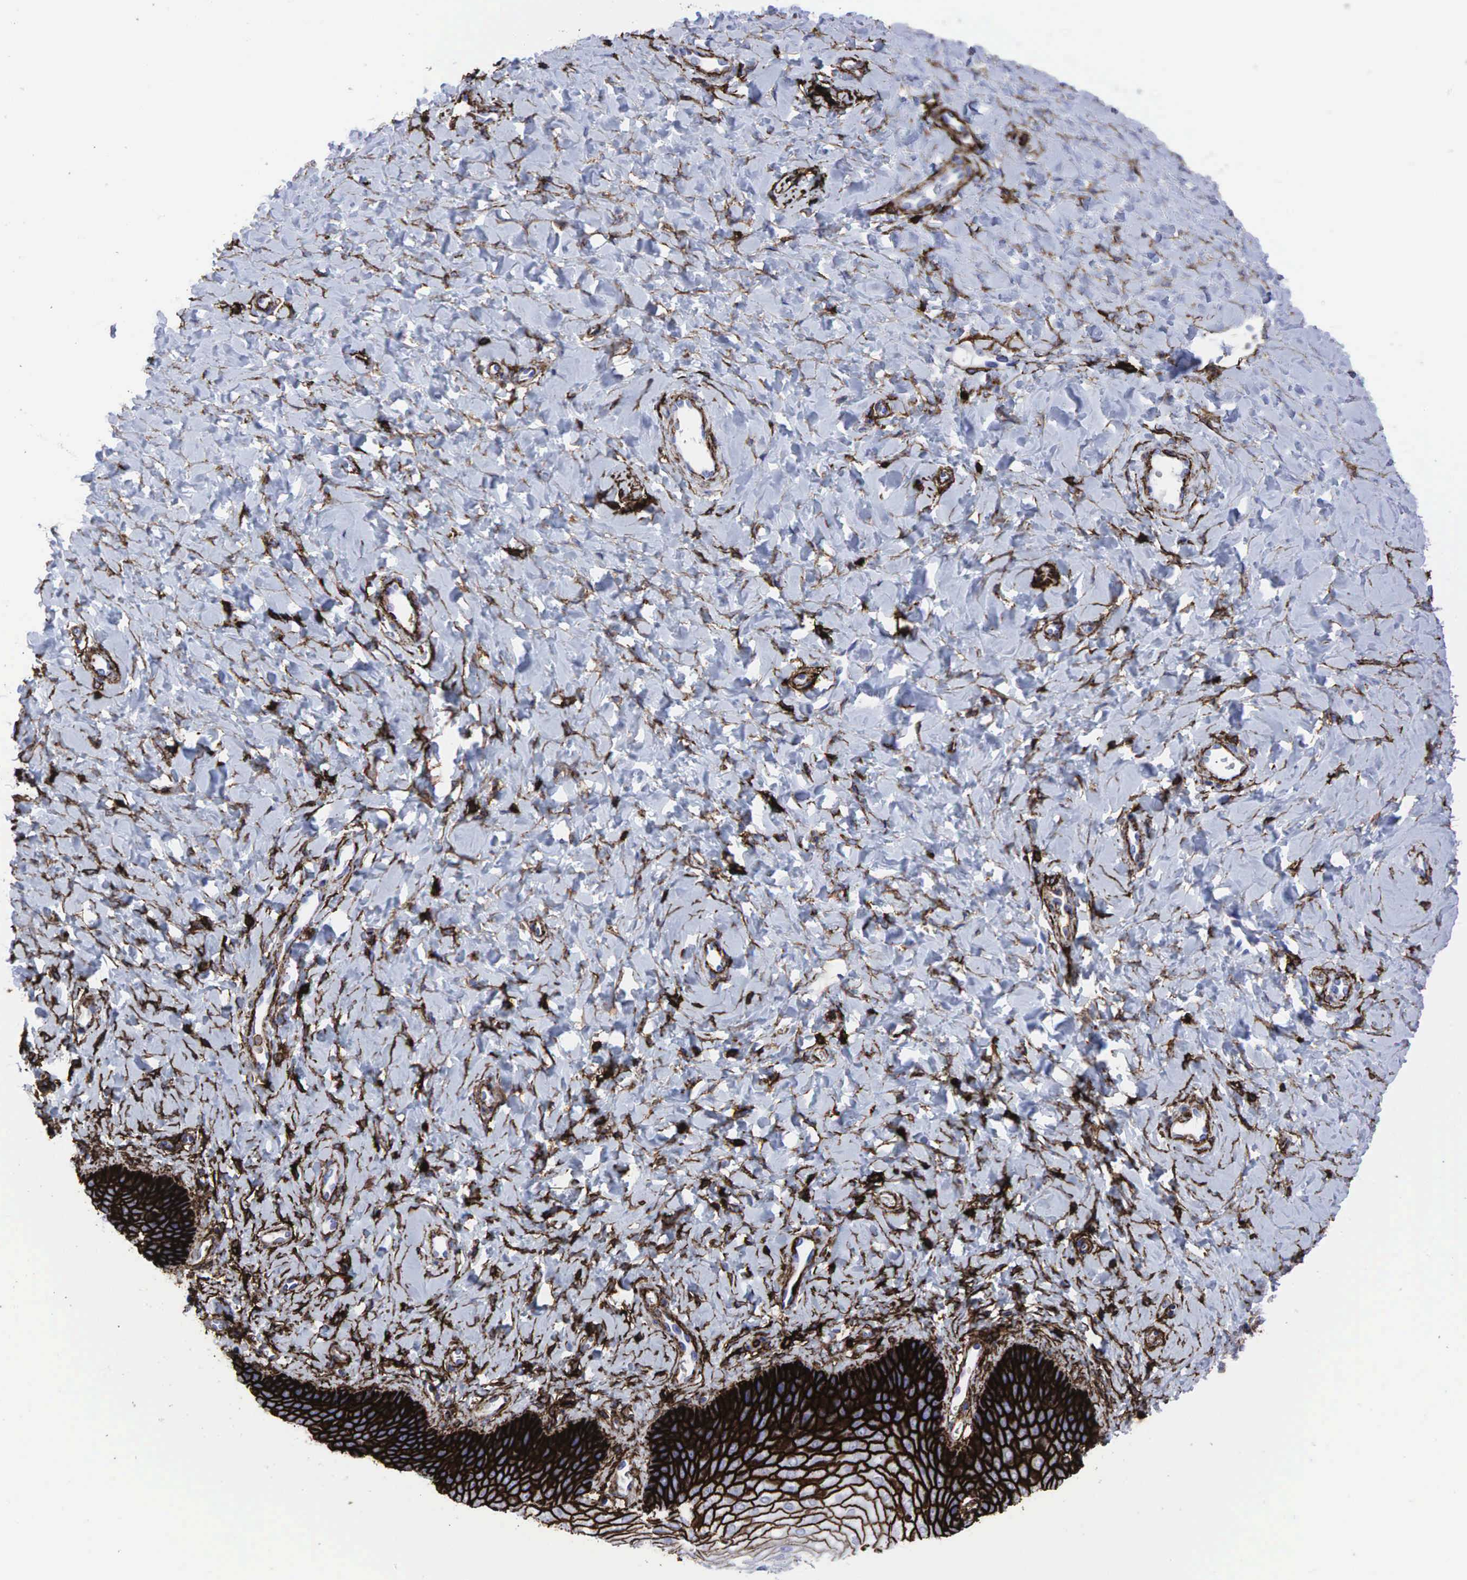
{"staining": {"intensity": "strong", "quantity": ">75%", "location": "cytoplasmic/membranous"}, "tissue": "vagina", "cell_type": "Squamous epithelial cells", "image_type": "normal", "snomed": [{"axis": "morphology", "description": "Normal tissue, NOS"}, {"axis": "topography", "description": "Vagina"}], "caption": "Protein staining of unremarkable vagina reveals strong cytoplasmic/membranous expression in approximately >75% of squamous epithelial cells. Nuclei are stained in blue.", "gene": "CD44", "patient": {"sex": "female", "age": 68}}